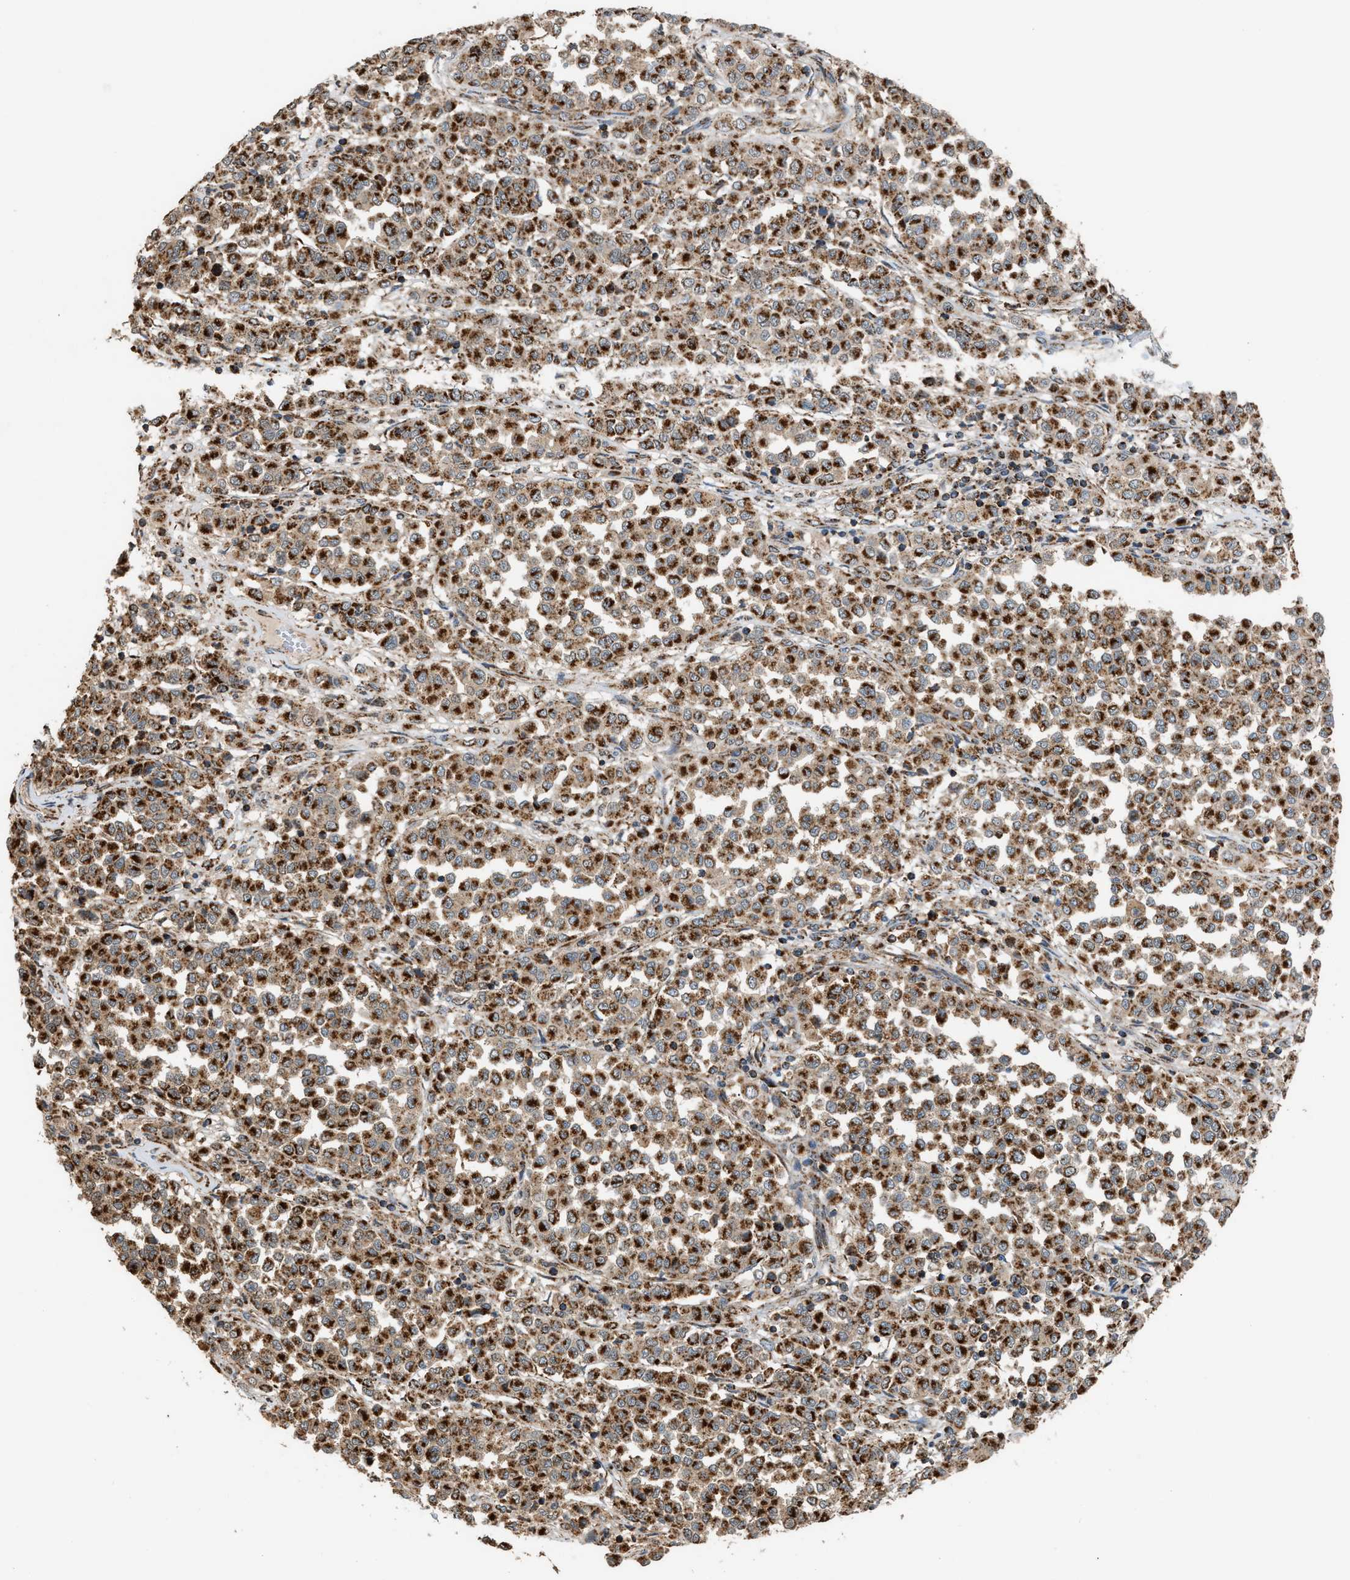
{"staining": {"intensity": "strong", "quantity": ">75%", "location": "cytoplasmic/membranous"}, "tissue": "melanoma", "cell_type": "Tumor cells", "image_type": "cancer", "snomed": [{"axis": "morphology", "description": "Malignant melanoma, Metastatic site"}, {"axis": "topography", "description": "Pancreas"}], "caption": "Melanoma tissue displays strong cytoplasmic/membranous expression in about >75% of tumor cells The staining was performed using DAB (3,3'-diaminobenzidine), with brown indicating positive protein expression. Nuclei are stained blue with hematoxylin.", "gene": "SGSM2", "patient": {"sex": "female", "age": 30}}